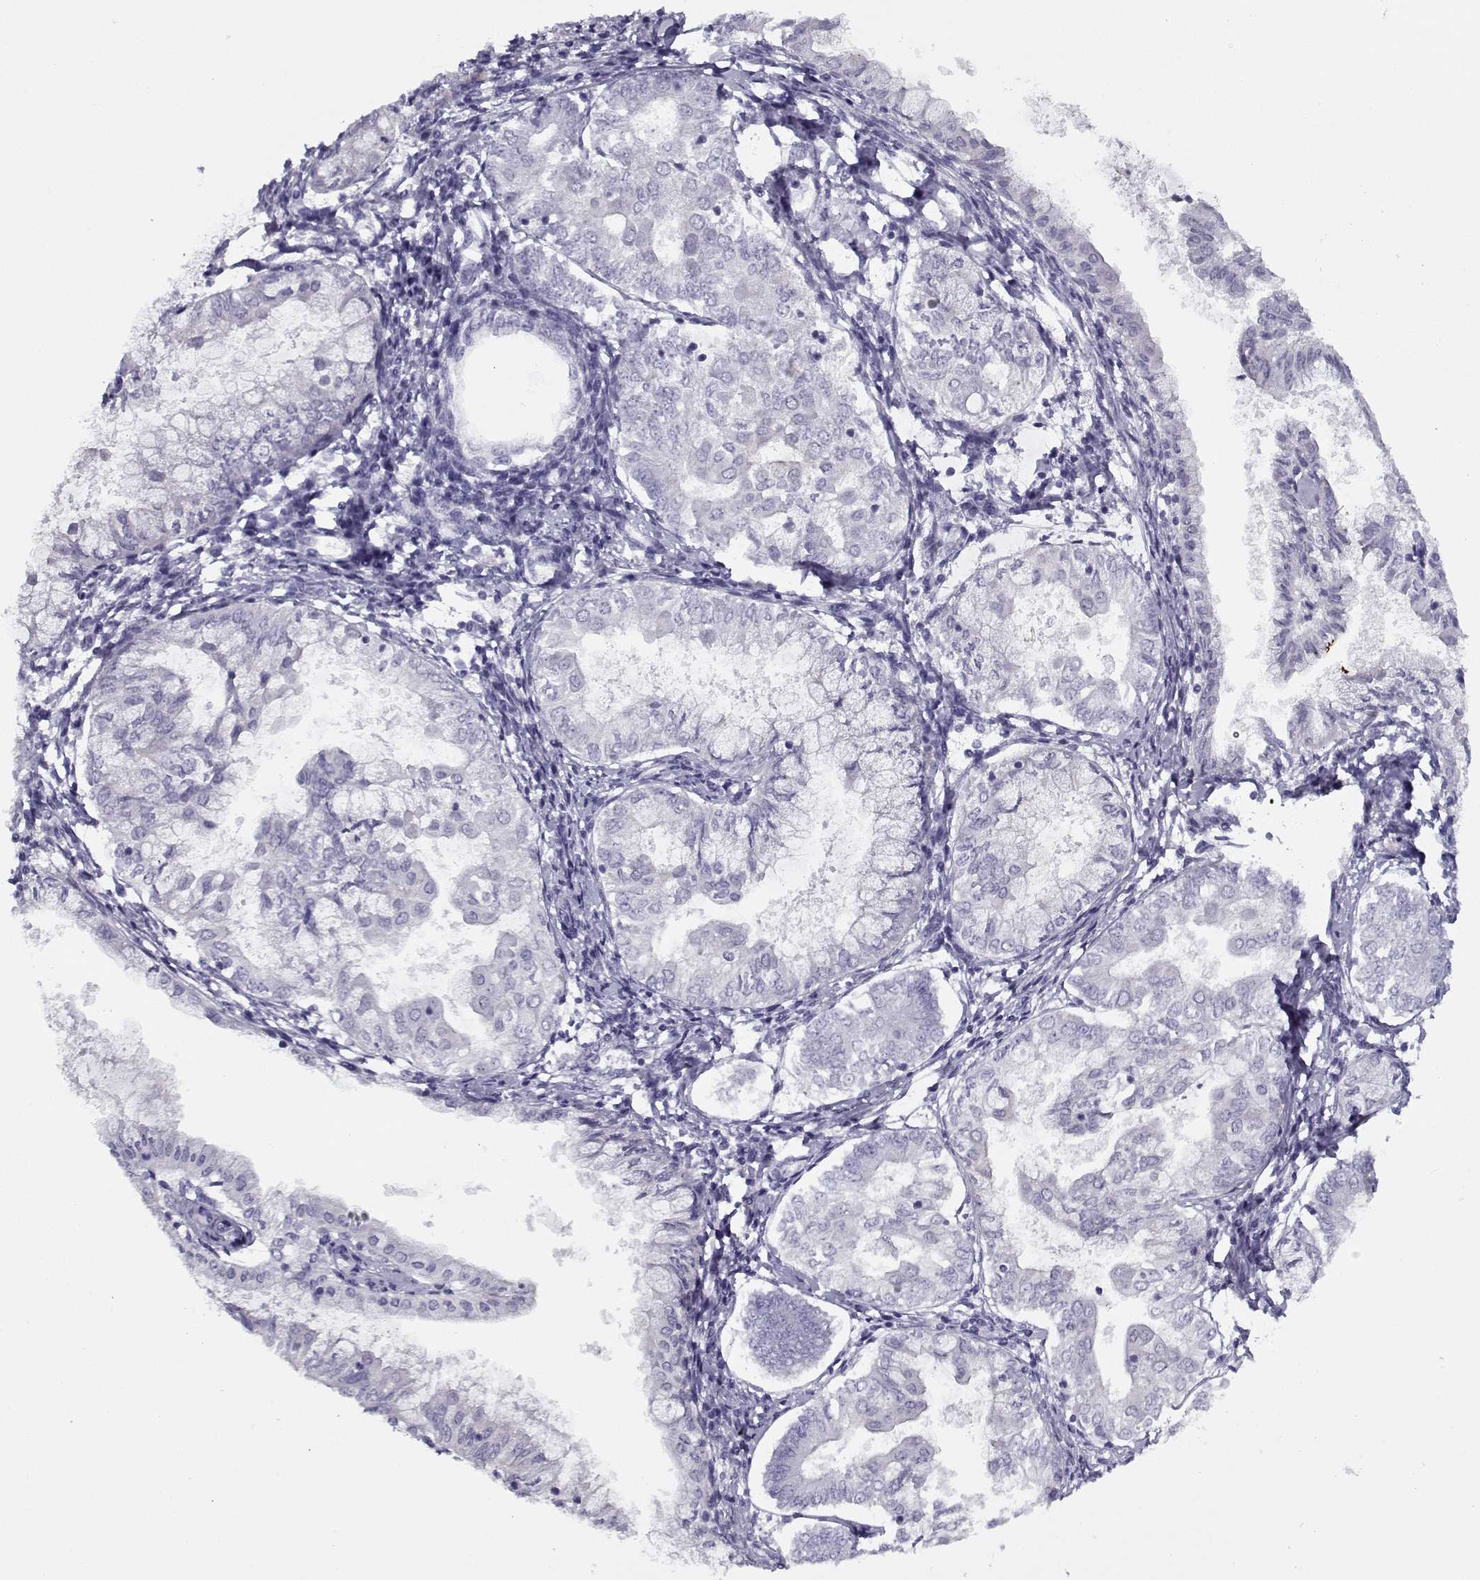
{"staining": {"intensity": "negative", "quantity": "none", "location": "none"}, "tissue": "endometrial cancer", "cell_type": "Tumor cells", "image_type": "cancer", "snomed": [{"axis": "morphology", "description": "Adenocarcinoma, NOS"}, {"axis": "topography", "description": "Endometrium"}], "caption": "A high-resolution photomicrograph shows IHC staining of endometrial cancer (adenocarcinoma), which displays no significant positivity in tumor cells.", "gene": "PP2D1", "patient": {"sex": "female", "age": 68}}